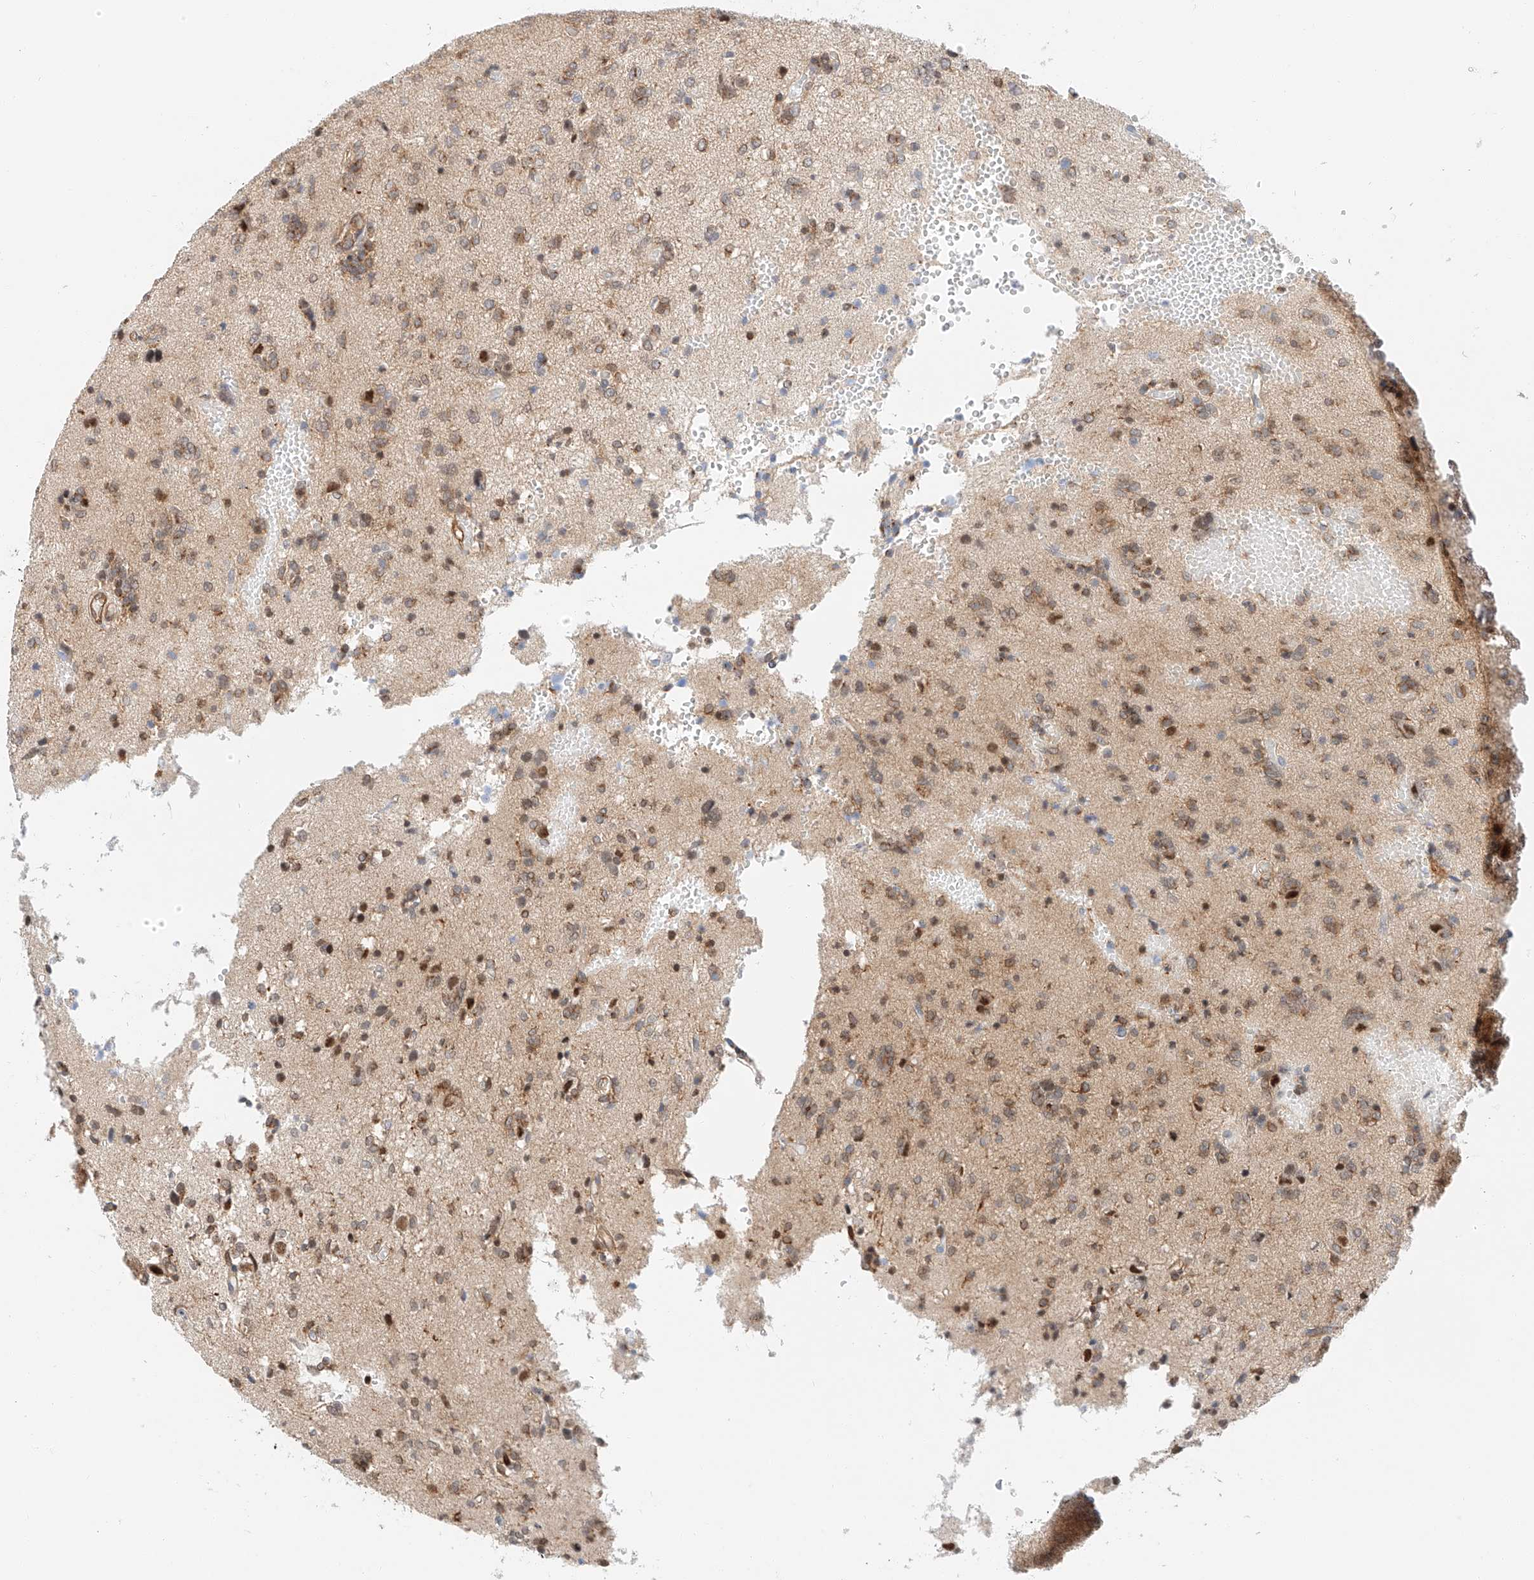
{"staining": {"intensity": "weak", "quantity": ">75%", "location": "cytoplasmic/membranous"}, "tissue": "glioma", "cell_type": "Tumor cells", "image_type": "cancer", "snomed": [{"axis": "morphology", "description": "Glioma, malignant, High grade"}, {"axis": "topography", "description": "Brain"}], "caption": "Malignant glioma (high-grade) stained for a protein (brown) shows weak cytoplasmic/membranous positive staining in about >75% of tumor cells.", "gene": "CARMIL1", "patient": {"sex": "female", "age": 59}}